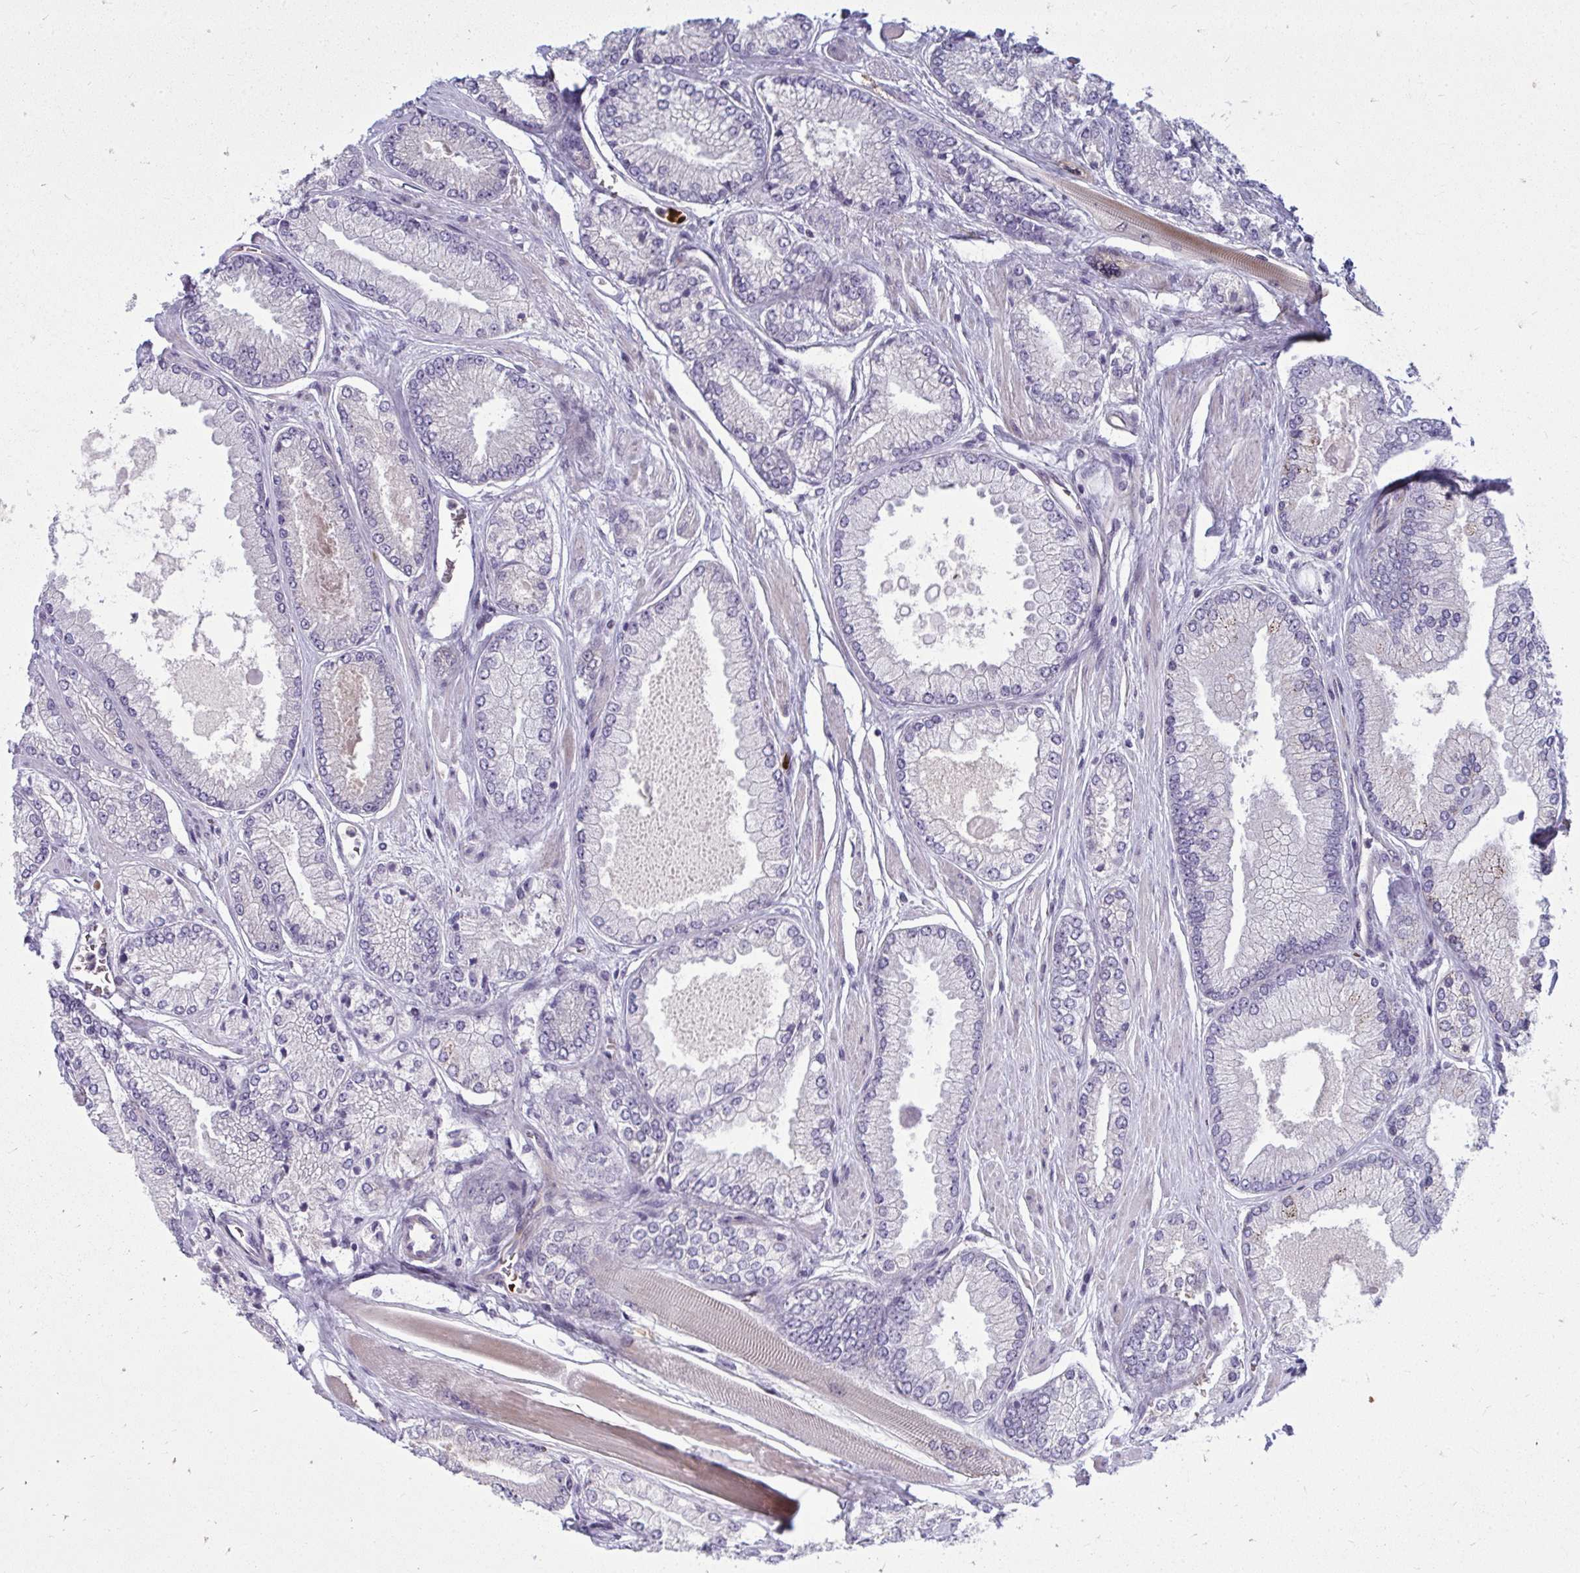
{"staining": {"intensity": "negative", "quantity": "none", "location": "none"}, "tissue": "prostate cancer", "cell_type": "Tumor cells", "image_type": "cancer", "snomed": [{"axis": "morphology", "description": "Adenocarcinoma, Low grade"}, {"axis": "topography", "description": "Prostate"}], "caption": "Human prostate cancer stained for a protein using immunohistochemistry (IHC) shows no staining in tumor cells.", "gene": "SLC14A1", "patient": {"sex": "male", "age": 67}}